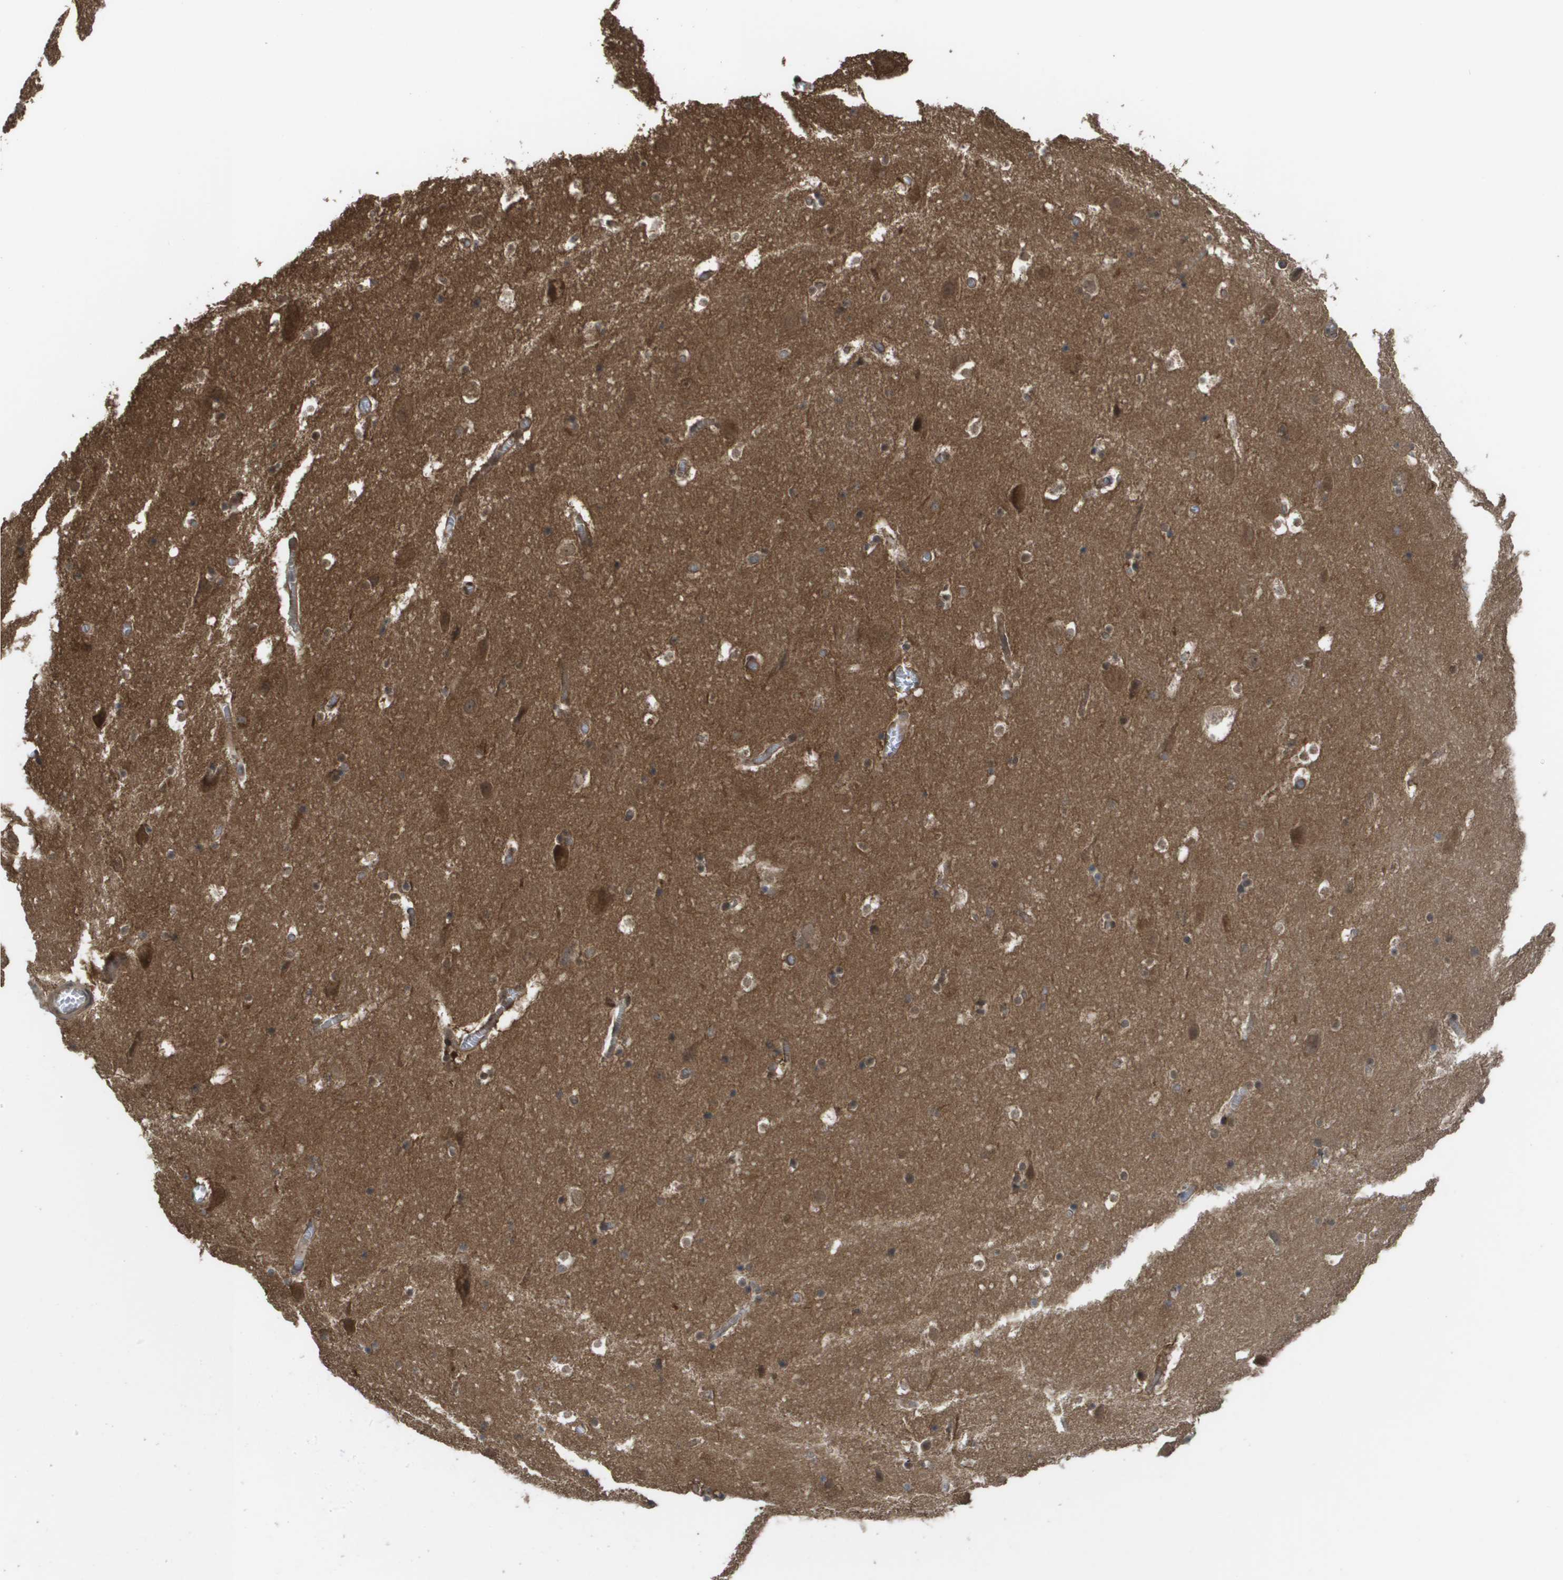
{"staining": {"intensity": "moderate", "quantity": "25%-75%", "location": "cytoplasmic/membranous"}, "tissue": "hippocampus", "cell_type": "Glial cells", "image_type": "normal", "snomed": [{"axis": "morphology", "description": "Normal tissue, NOS"}, {"axis": "topography", "description": "Hippocampus"}], "caption": "A medium amount of moderate cytoplasmic/membranous staining is identified in approximately 25%-75% of glial cells in unremarkable hippocampus.", "gene": "CTPS2", "patient": {"sex": "male", "age": 45}}